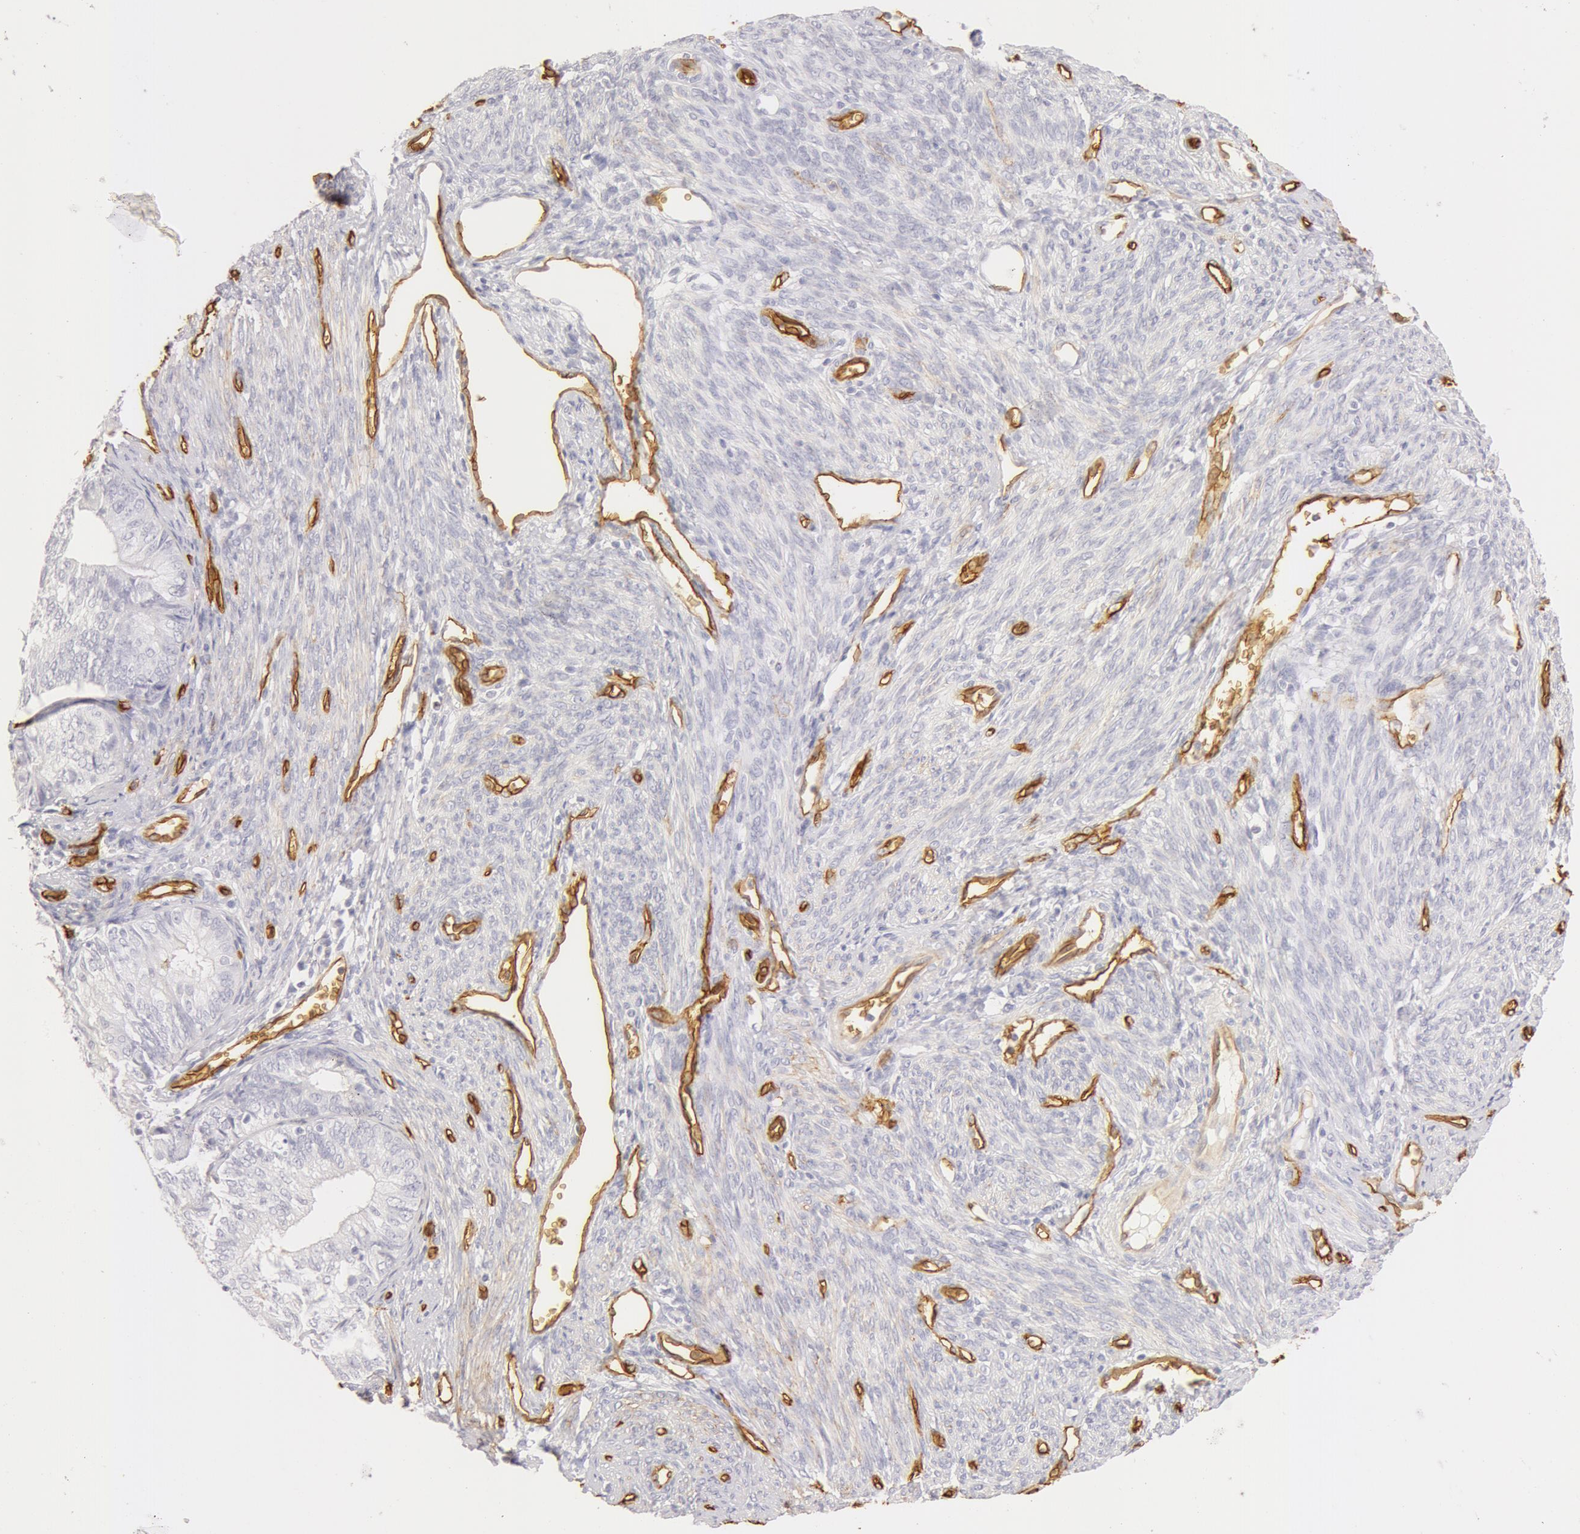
{"staining": {"intensity": "negative", "quantity": "none", "location": "none"}, "tissue": "endometrial cancer", "cell_type": "Tumor cells", "image_type": "cancer", "snomed": [{"axis": "morphology", "description": "Adenocarcinoma, NOS"}, {"axis": "topography", "description": "Endometrium"}], "caption": "IHC of endometrial adenocarcinoma exhibits no expression in tumor cells.", "gene": "AQP1", "patient": {"sex": "female", "age": 66}}